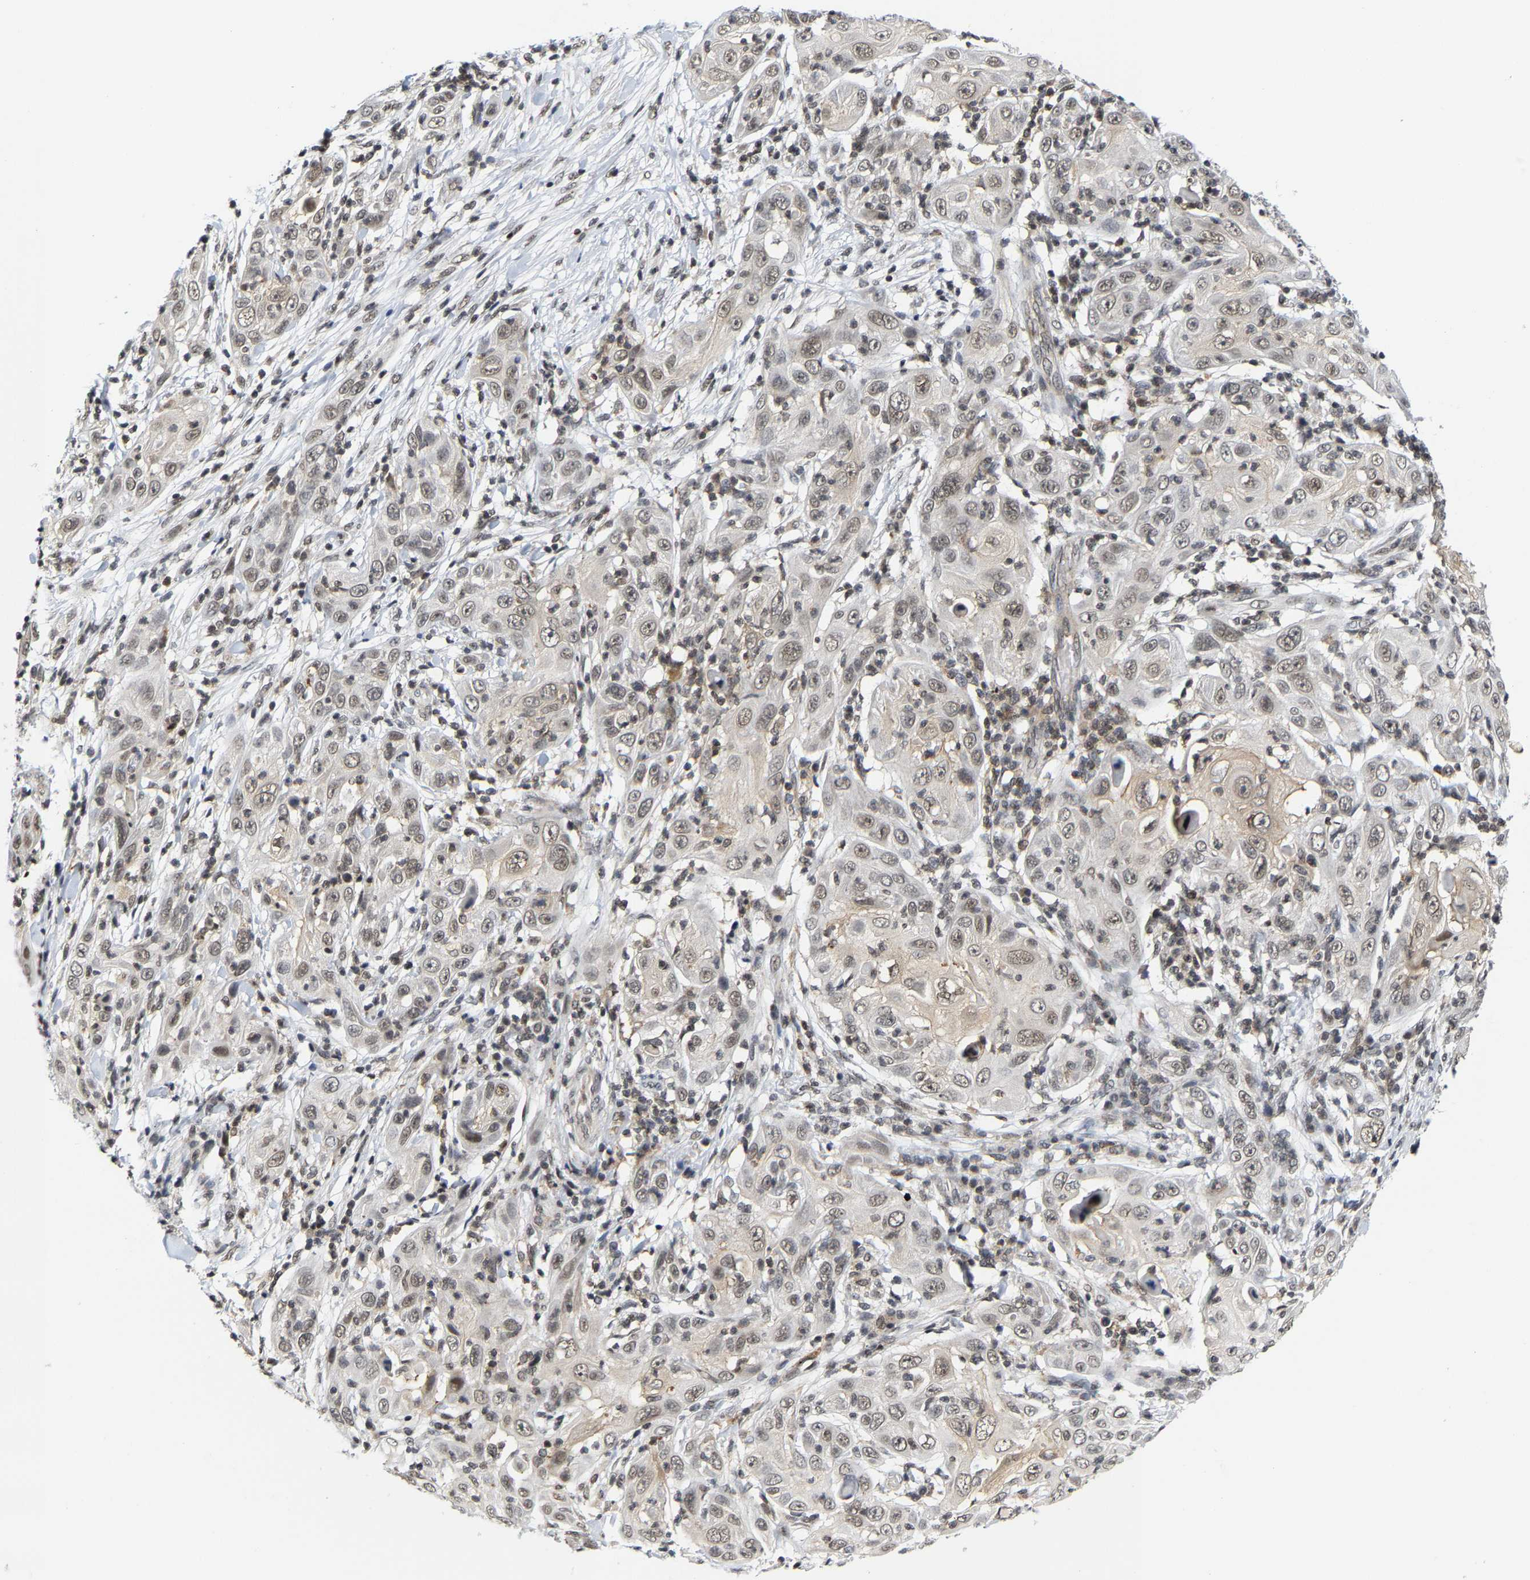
{"staining": {"intensity": "weak", "quantity": ">75%", "location": "nuclear"}, "tissue": "skin cancer", "cell_type": "Tumor cells", "image_type": "cancer", "snomed": [{"axis": "morphology", "description": "Squamous cell carcinoma, NOS"}, {"axis": "topography", "description": "Skin"}], "caption": "Protein staining exhibits weak nuclear positivity in about >75% of tumor cells in squamous cell carcinoma (skin).", "gene": "ANKRD6", "patient": {"sex": "female", "age": 88}}